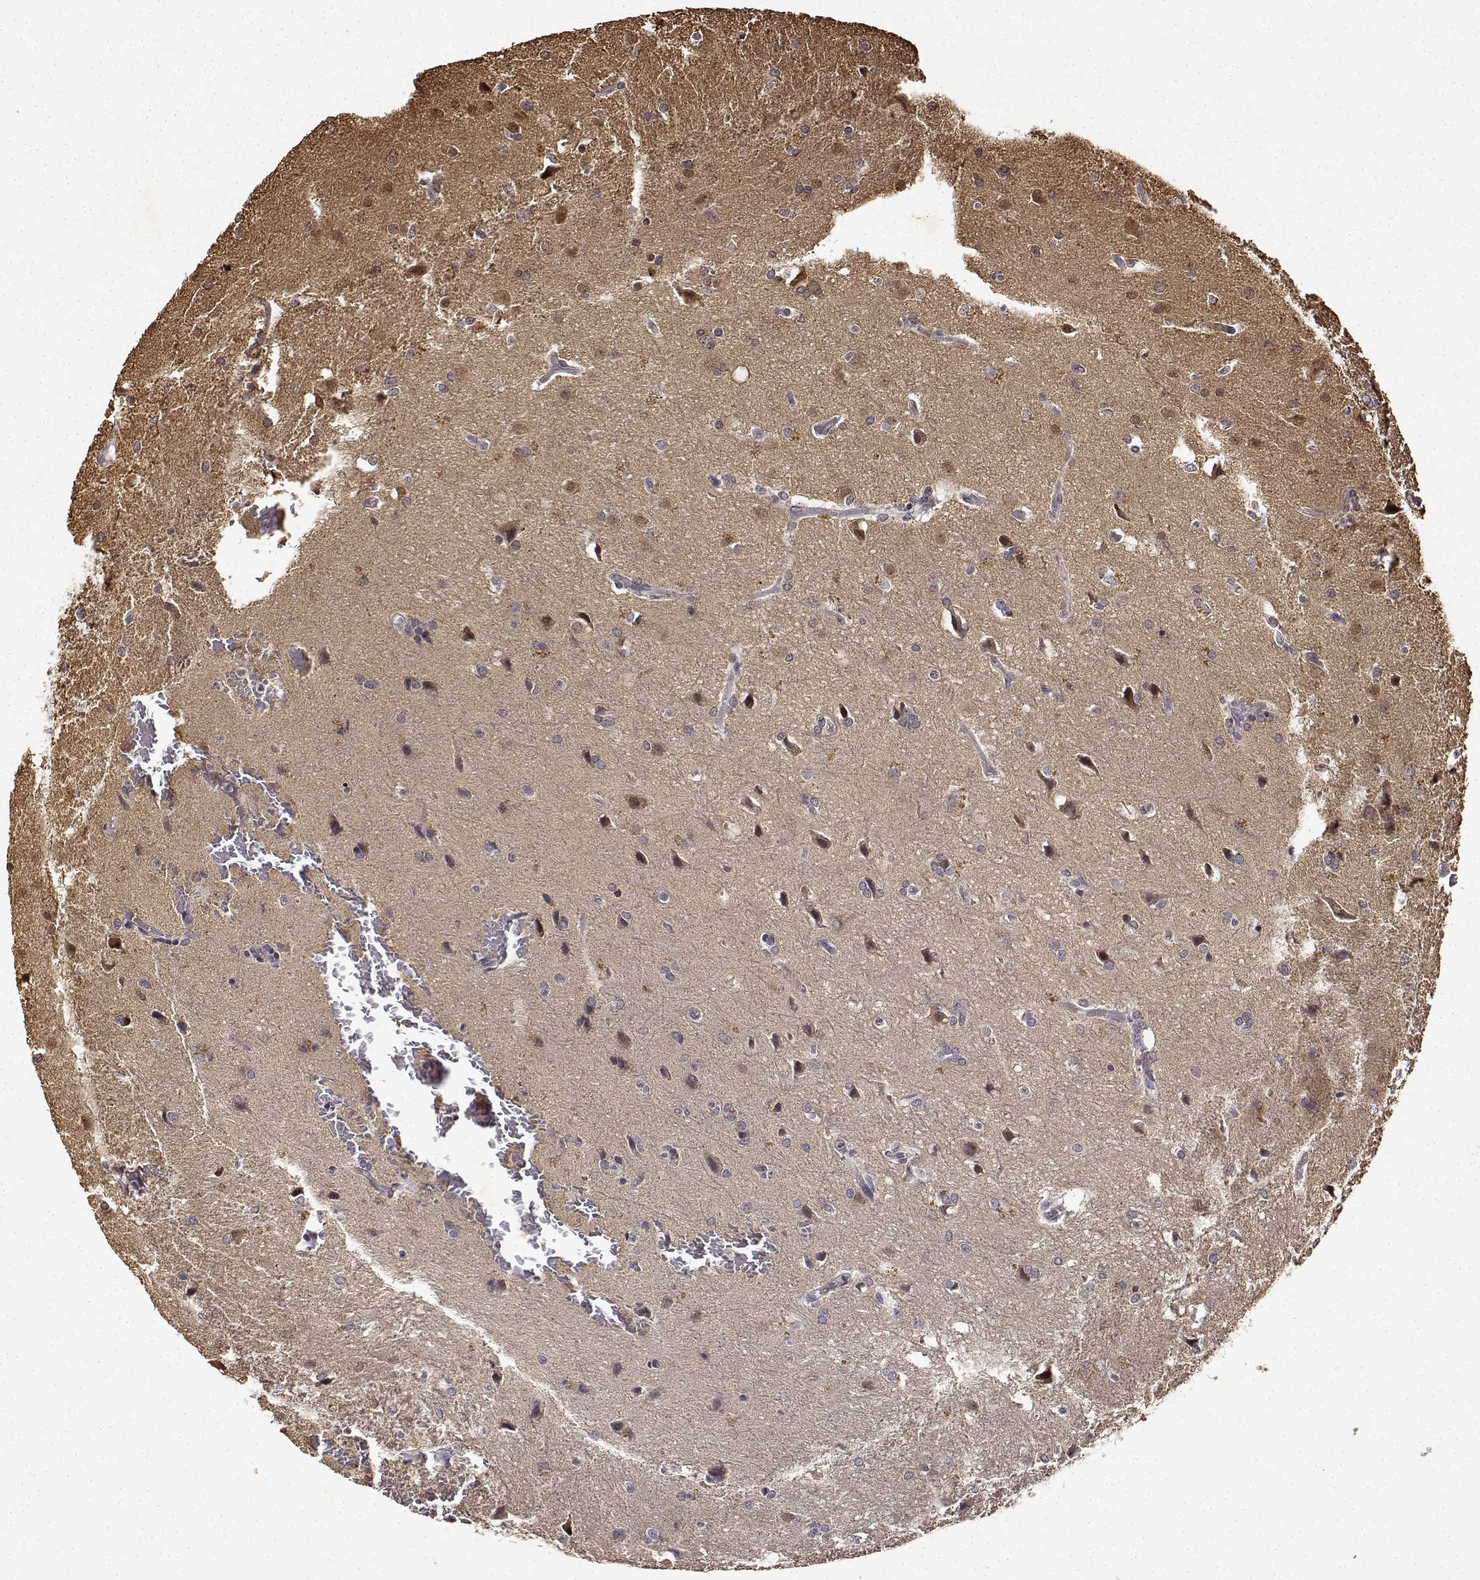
{"staining": {"intensity": "weak", "quantity": "<25%", "location": "cytoplasmic/membranous"}, "tissue": "glioma", "cell_type": "Tumor cells", "image_type": "cancer", "snomed": [{"axis": "morphology", "description": "Glioma, malignant, High grade"}, {"axis": "topography", "description": "Brain"}], "caption": "Glioma stained for a protein using immunohistochemistry displays no positivity tumor cells.", "gene": "BDNF", "patient": {"sex": "male", "age": 68}}